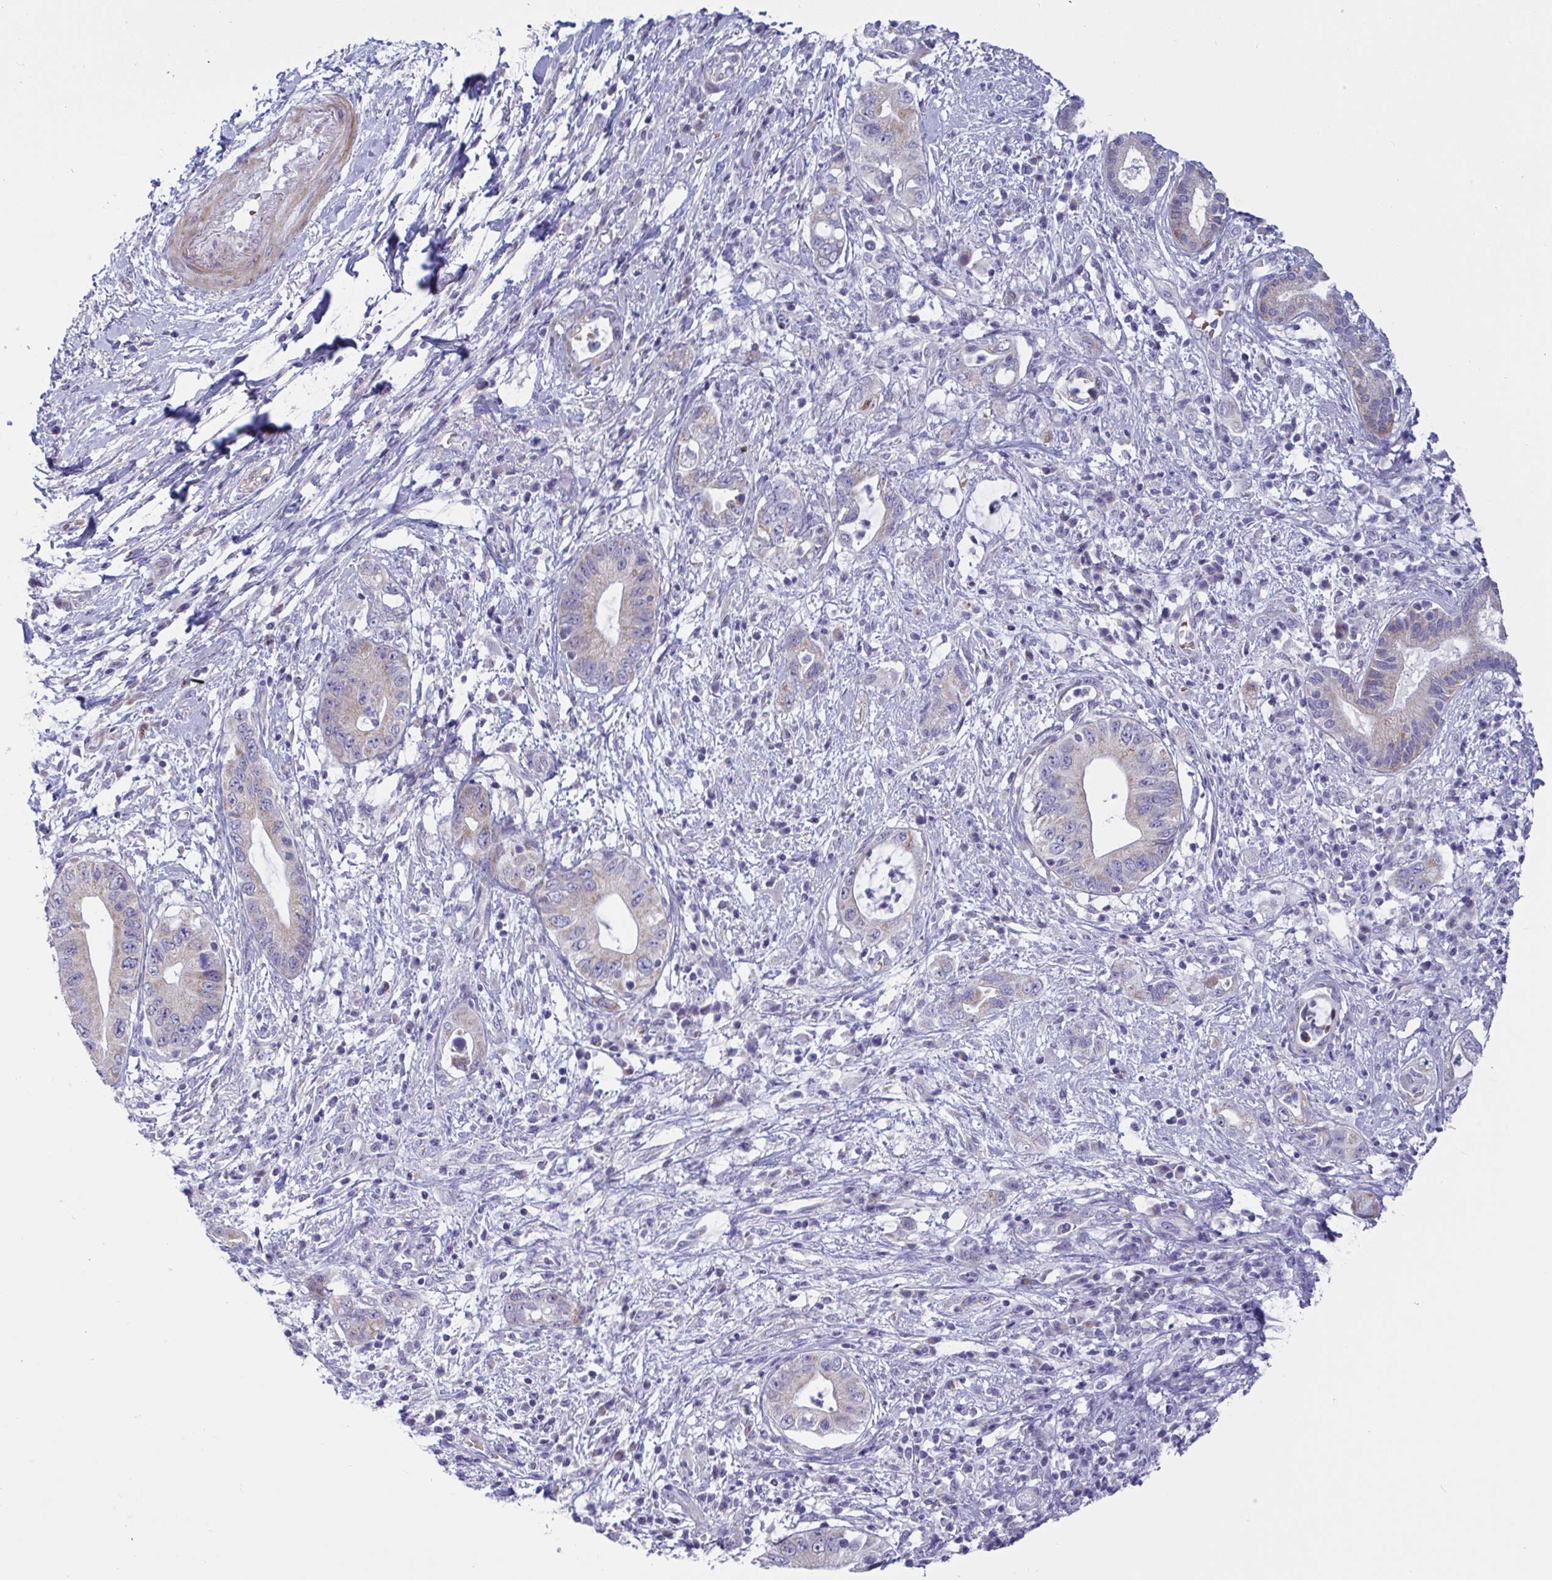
{"staining": {"intensity": "weak", "quantity": "<25%", "location": "cytoplasmic/membranous"}, "tissue": "pancreatic cancer", "cell_type": "Tumor cells", "image_type": "cancer", "snomed": [{"axis": "morphology", "description": "Adenocarcinoma, NOS"}, {"axis": "topography", "description": "Pancreas"}], "caption": "Adenocarcinoma (pancreatic) was stained to show a protein in brown. There is no significant expression in tumor cells. (Stains: DAB immunohistochemistry with hematoxylin counter stain, Microscopy: brightfield microscopy at high magnification).", "gene": "NTN1", "patient": {"sex": "female", "age": 72}}